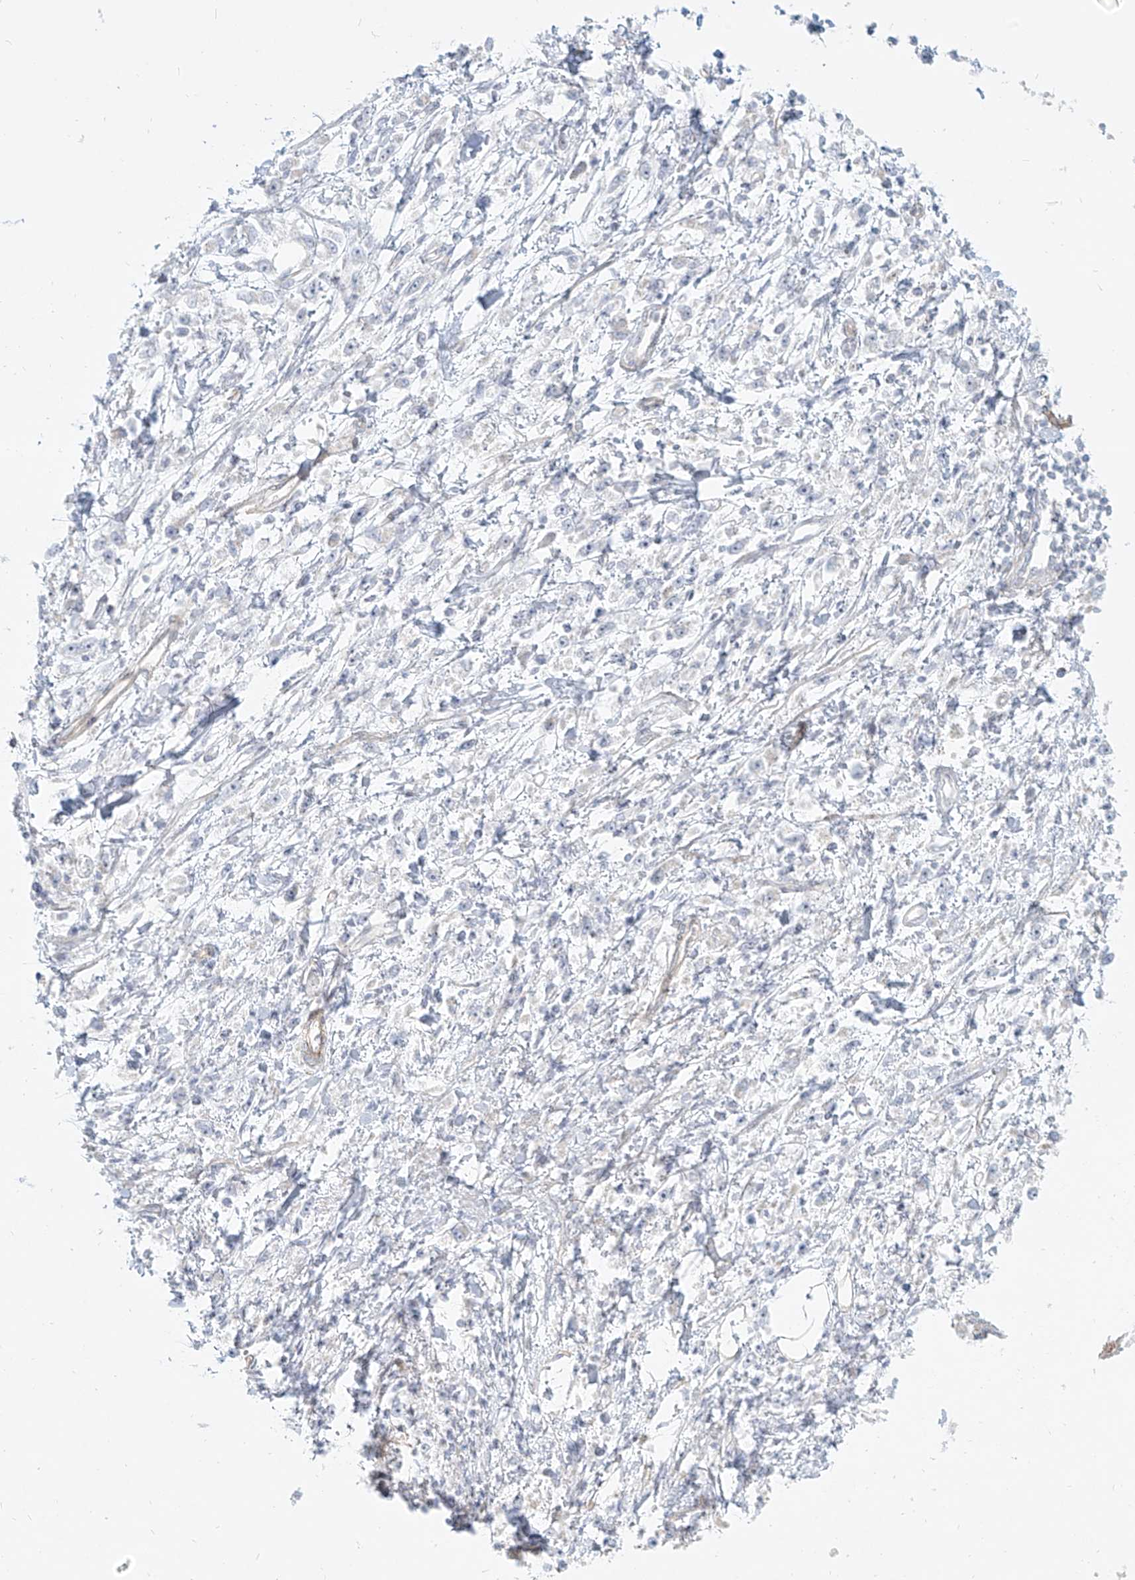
{"staining": {"intensity": "negative", "quantity": "none", "location": "none"}, "tissue": "stomach cancer", "cell_type": "Tumor cells", "image_type": "cancer", "snomed": [{"axis": "morphology", "description": "Adenocarcinoma, NOS"}, {"axis": "topography", "description": "Stomach"}], "caption": "High magnification brightfield microscopy of stomach adenocarcinoma stained with DAB (3,3'-diaminobenzidine) (brown) and counterstained with hematoxylin (blue): tumor cells show no significant staining.", "gene": "ITPKB", "patient": {"sex": "female", "age": 59}}